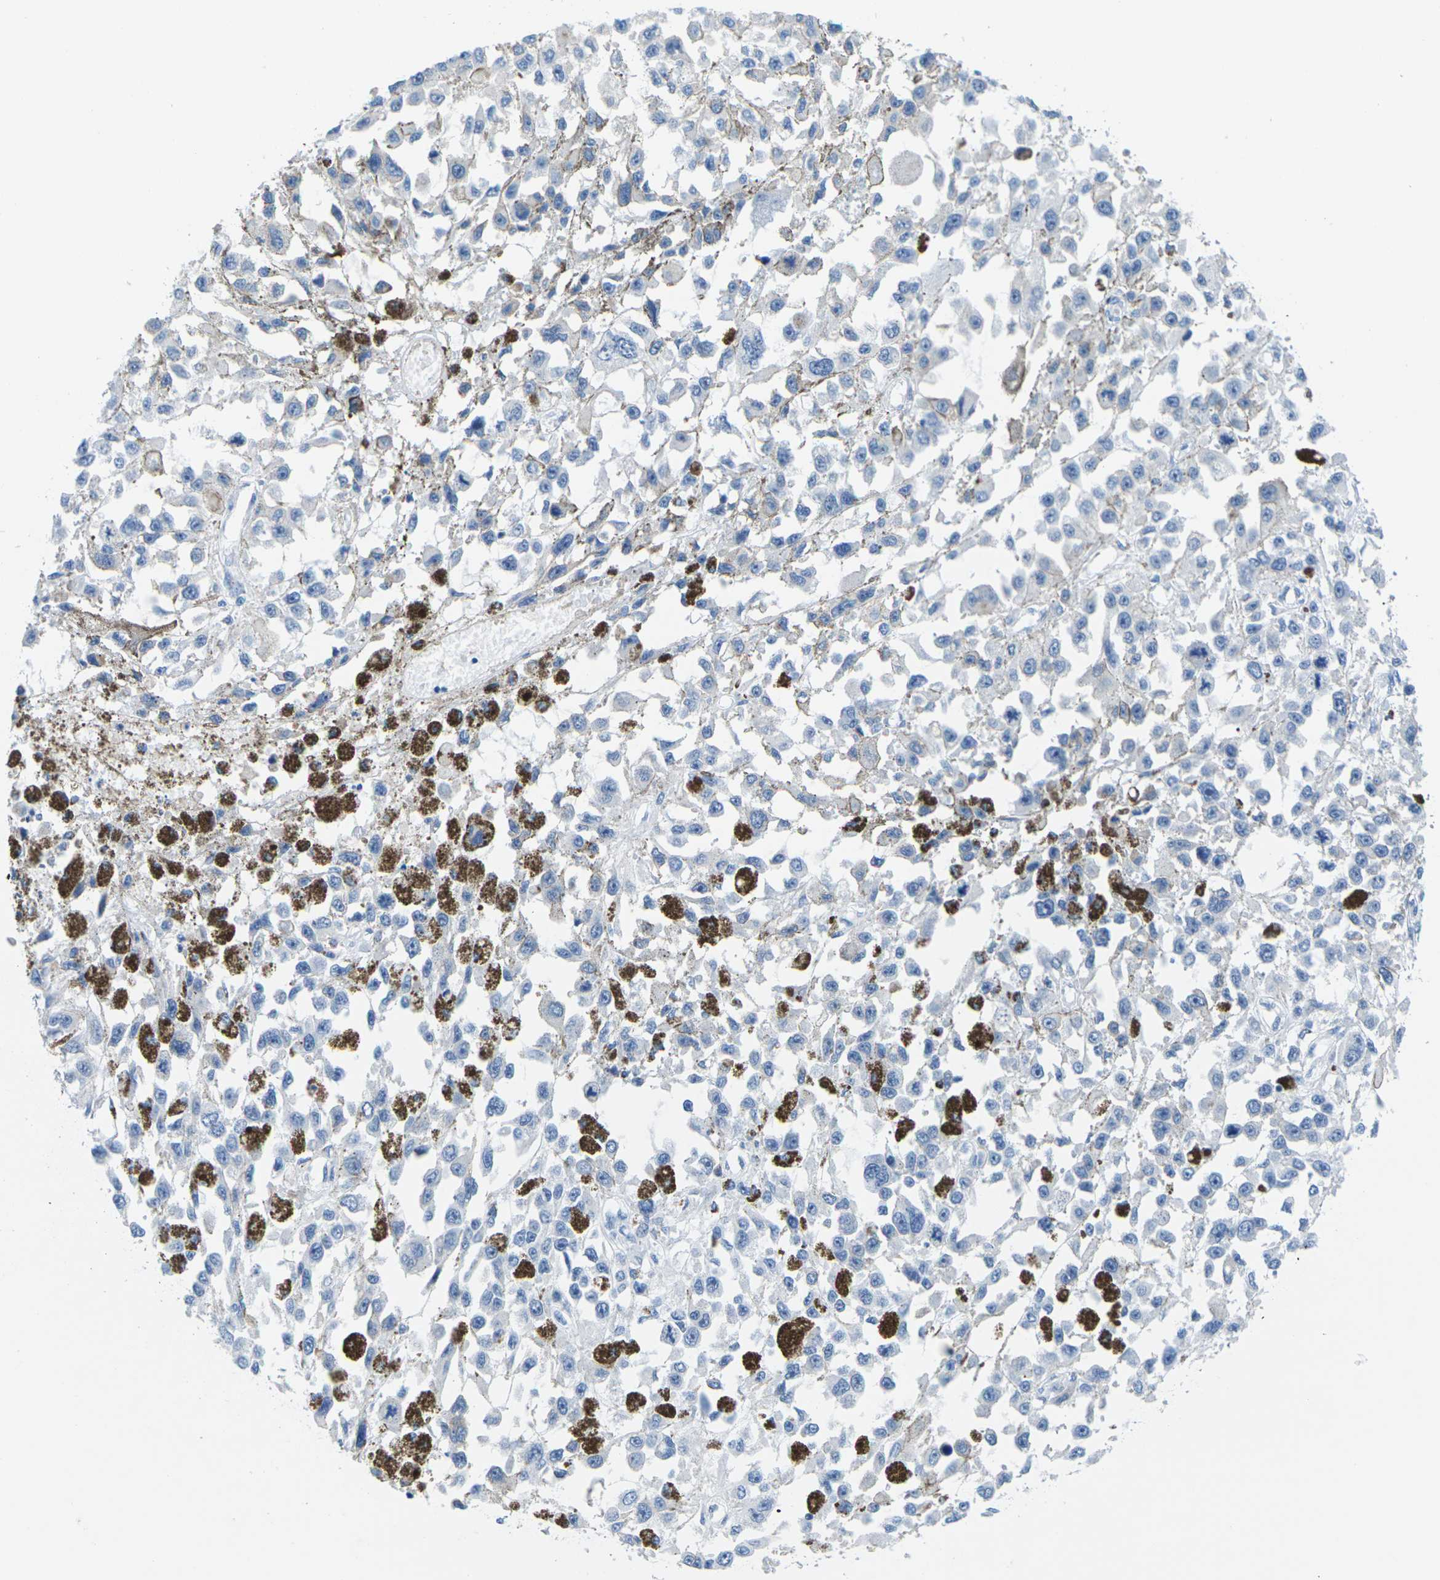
{"staining": {"intensity": "negative", "quantity": "none", "location": "none"}, "tissue": "melanoma", "cell_type": "Tumor cells", "image_type": "cancer", "snomed": [{"axis": "morphology", "description": "Malignant melanoma, Metastatic site"}, {"axis": "topography", "description": "Lymph node"}], "caption": "The photomicrograph exhibits no significant staining in tumor cells of melanoma.", "gene": "SLC12A1", "patient": {"sex": "male", "age": 59}}